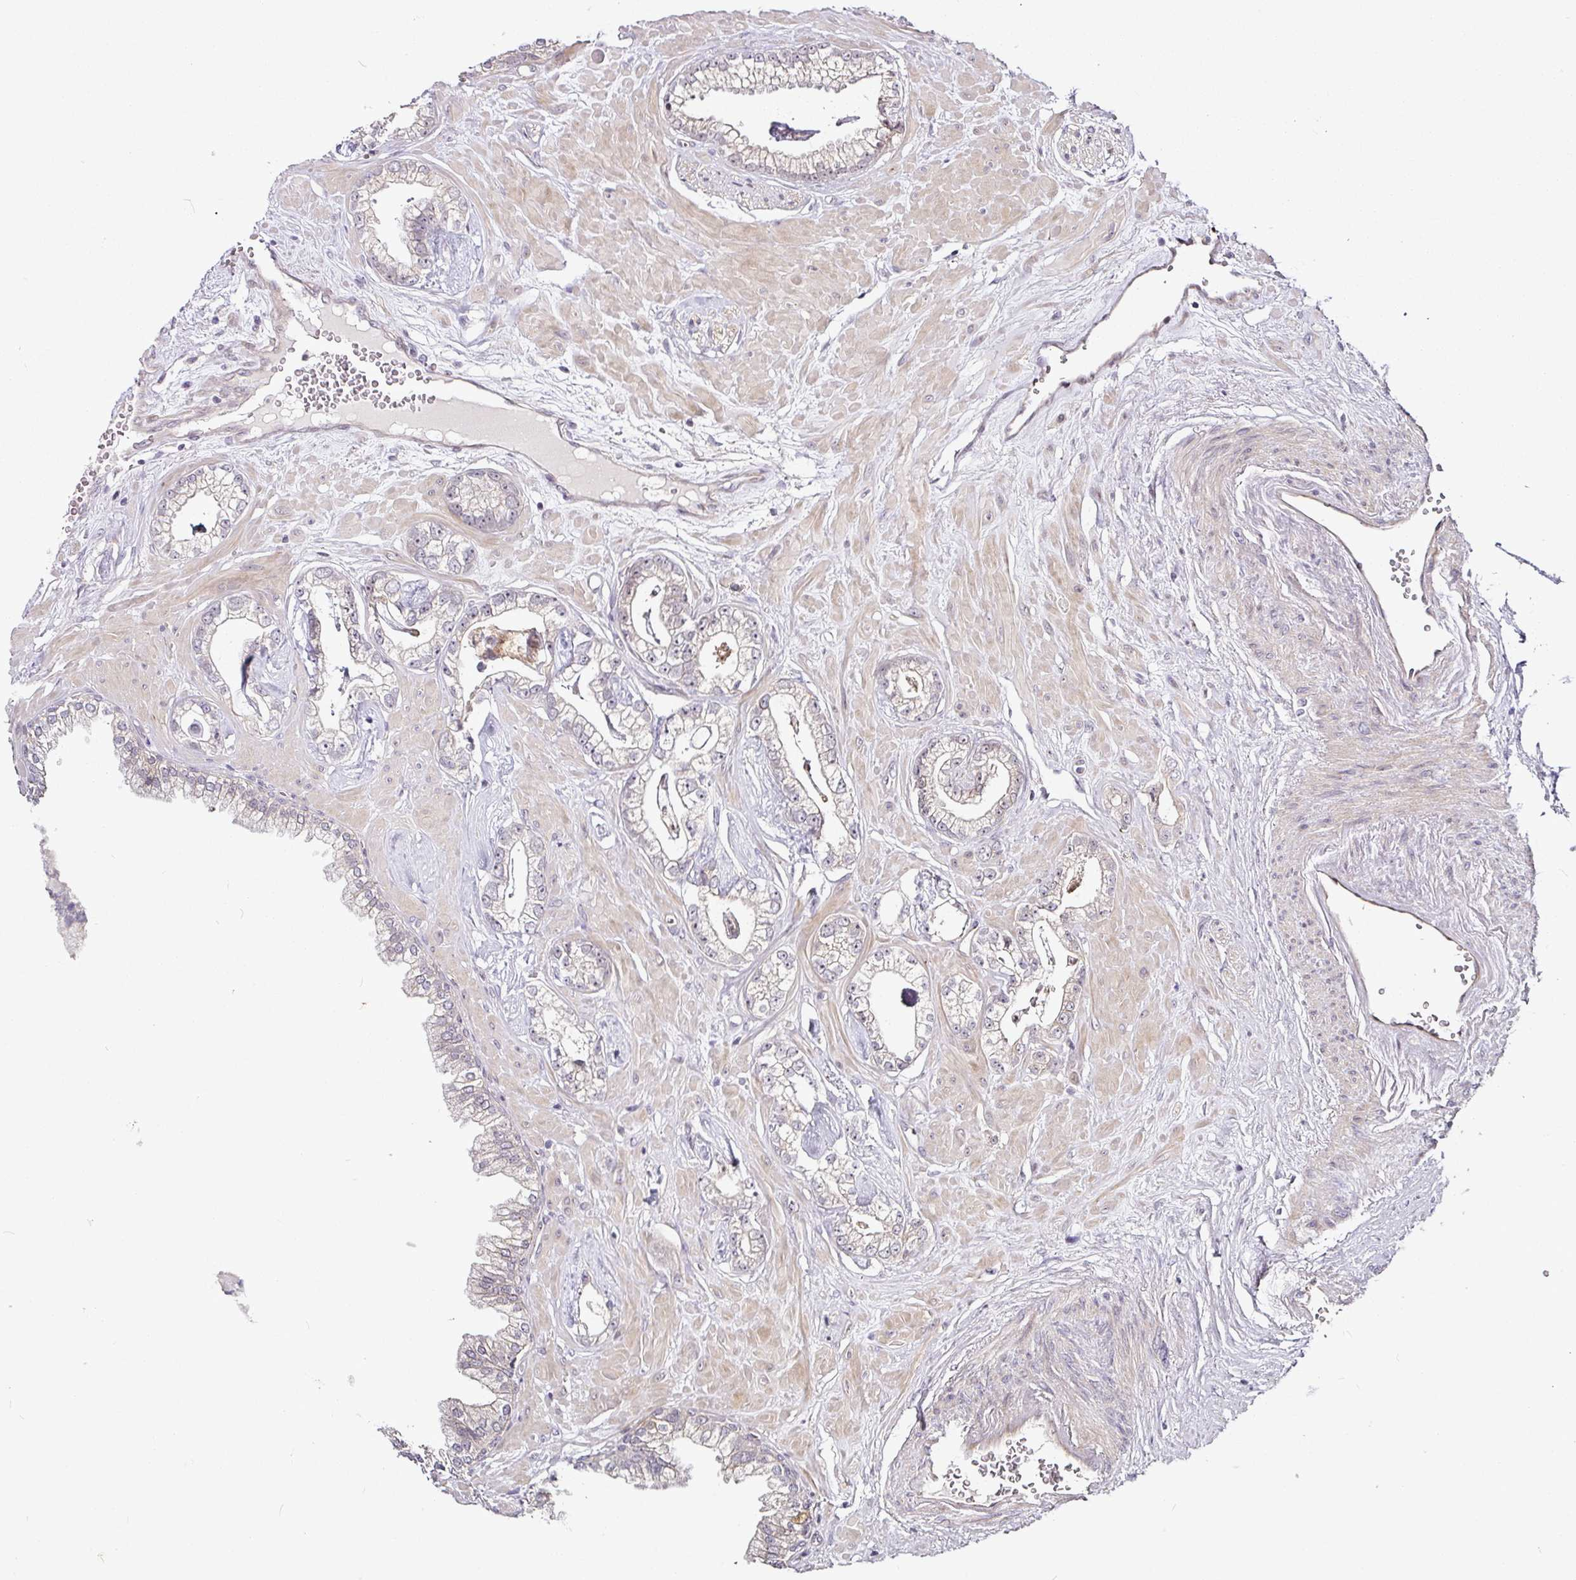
{"staining": {"intensity": "negative", "quantity": "none", "location": "none"}, "tissue": "prostate cancer", "cell_type": "Tumor cells", "image_type": "cancer", "snomed": [{"axis": "morphology", "description": "Adenocarcinoma, Low grade"}, {"axis": "topography", "description": "Prostate"}], "caption": "Tumor cells show no significant protein staining in prostate adenocarcinoma (low-grade).", "gene": "DCAF13", "patient": {"sex": "male", "age": 60}}